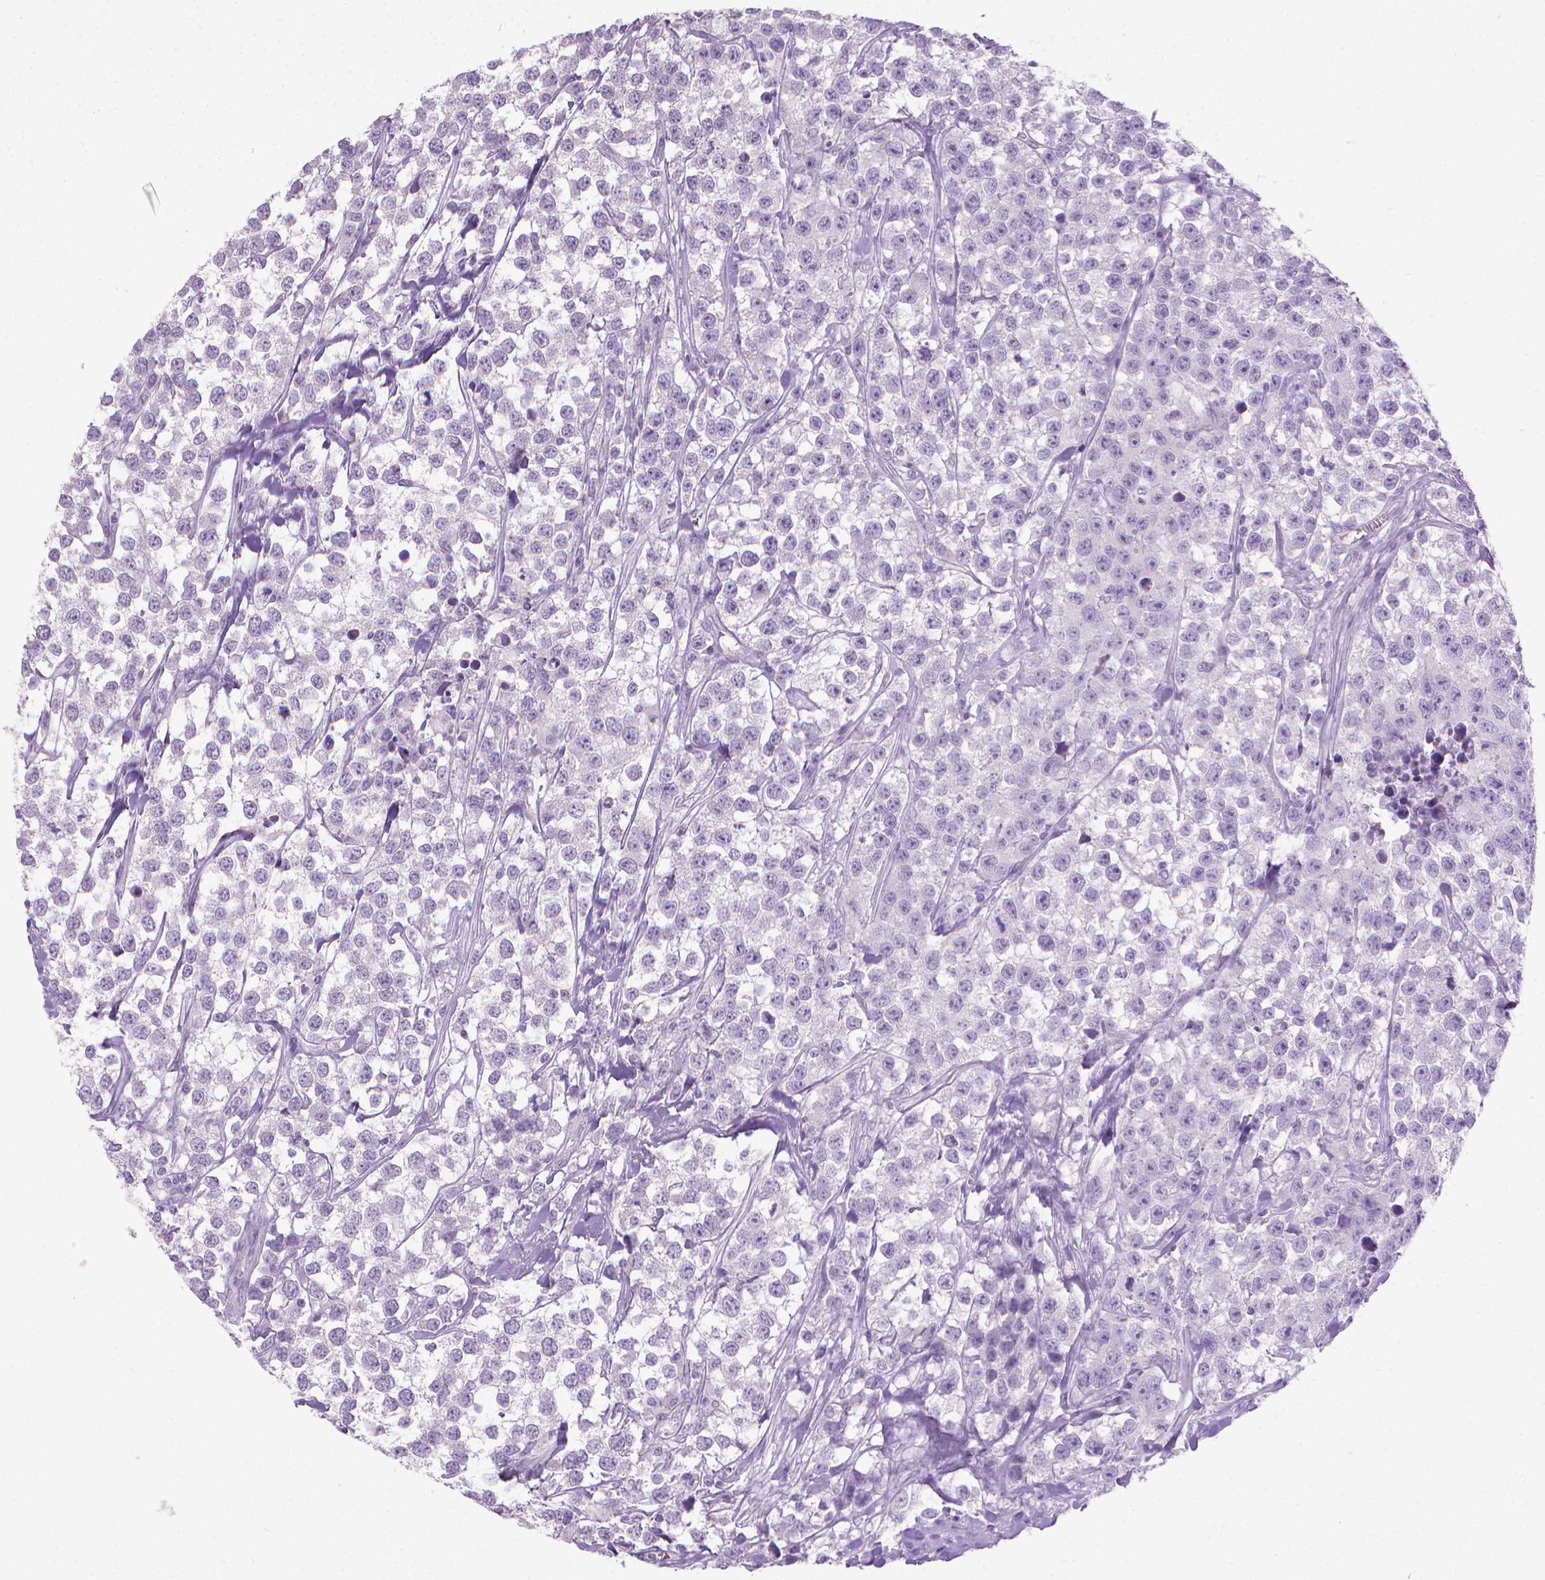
{"staining": {"intensity": "negative", "quantity": "none", "location": "none"}, "tissue": "testis cancer", "cell_type": "Tumor cells", "image_type": "cancer", "snomed": [{"axis": "morphology", "description": "Seminoma, NOS"}, {"axis": "topography", "description": "Testis"}], "caption": "Tumor cells show no significant expression in testis cancer.", "gene": "KRT5", "patient": {"sex": "male", "age": 59}}